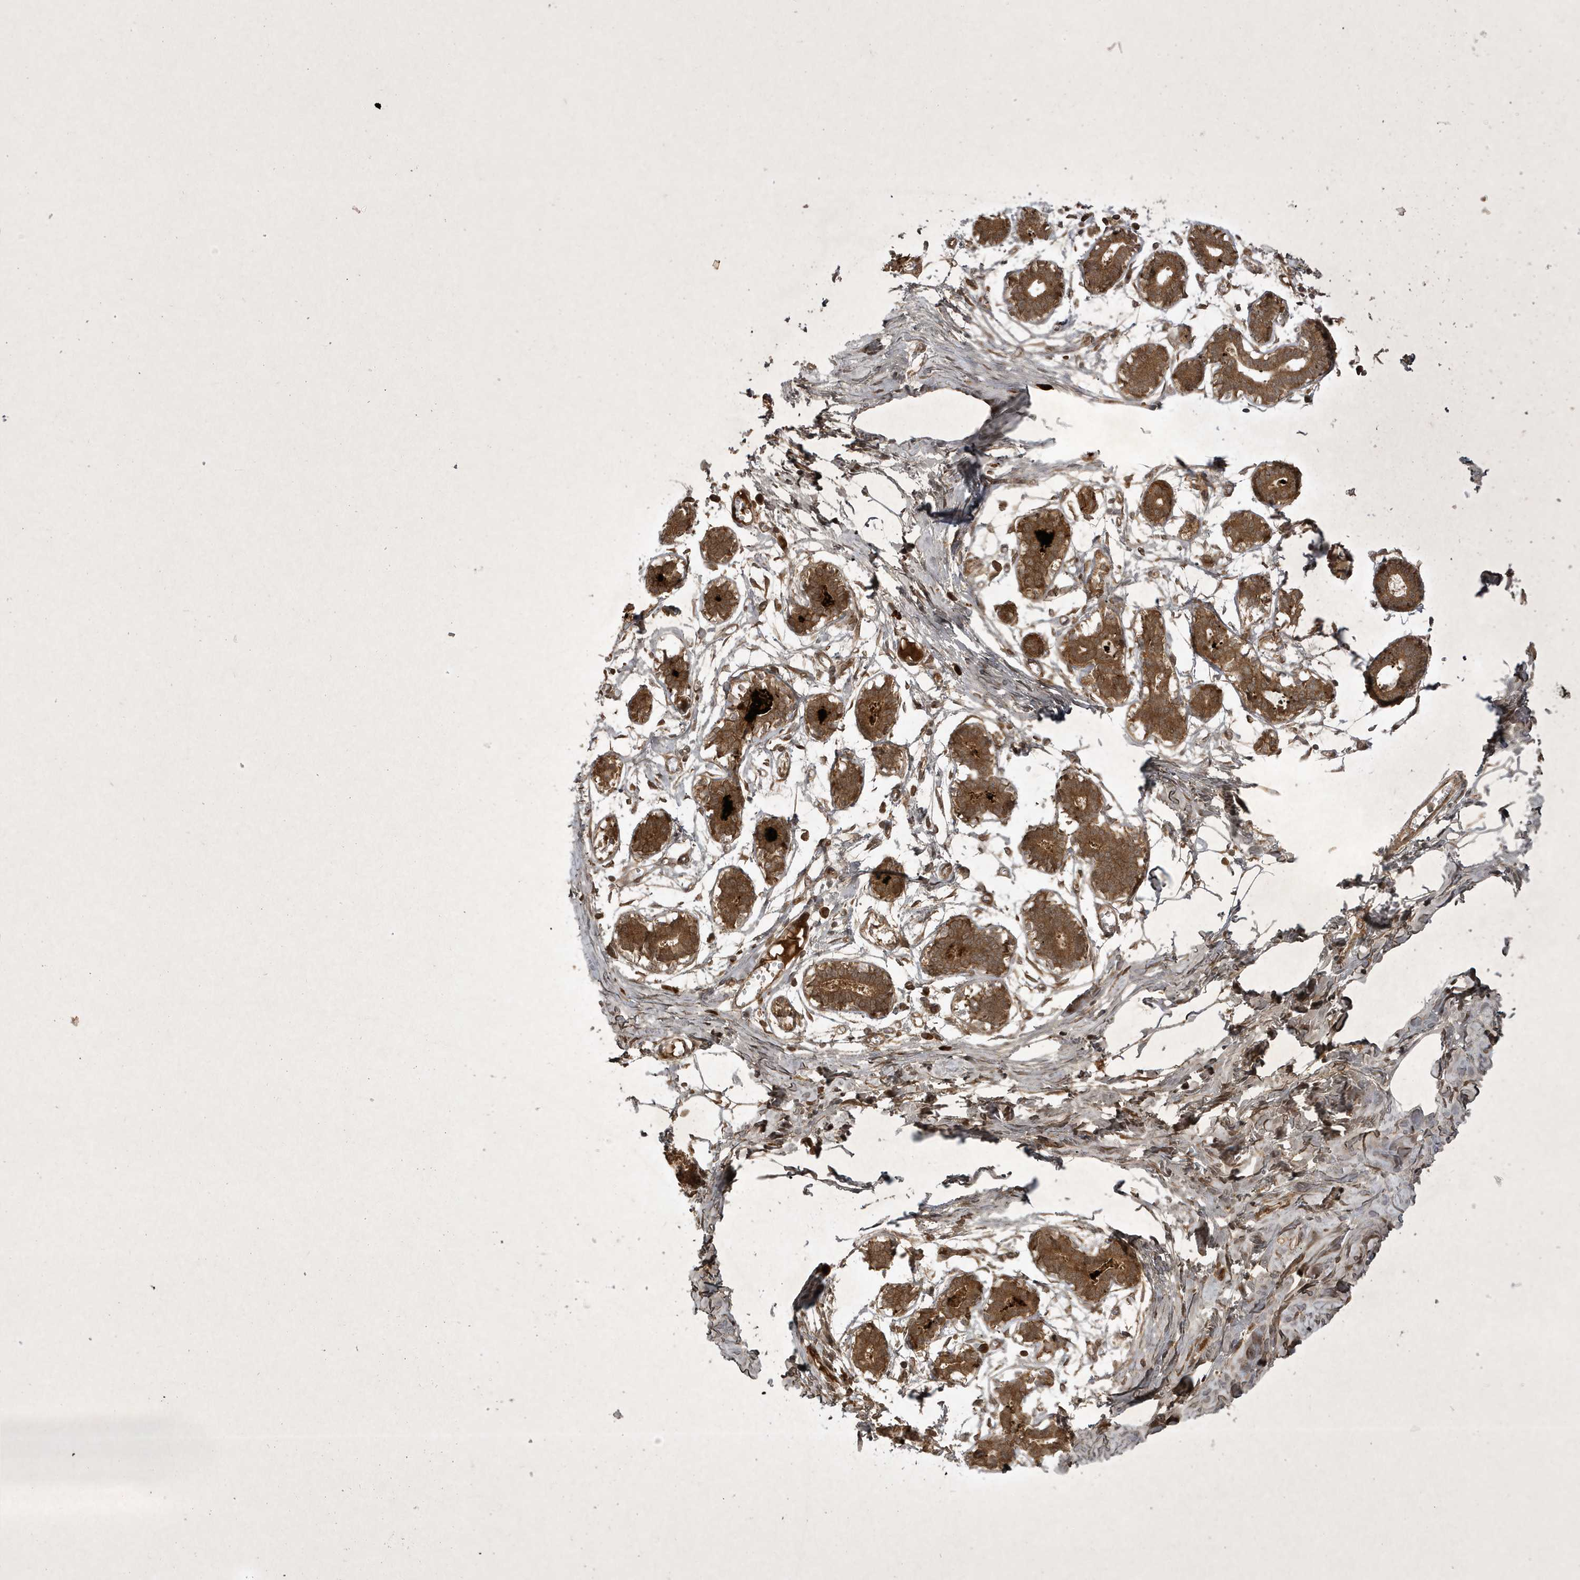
{"staining": {"intensity": "weak", "quantity": "<25%", "location": "cytoplasmic/membranous"}, "tissue": "breast", "cell_type": "Adipocytes", "image_type": "normal", "snomed": [{"axis": "morphology", "description": "Normal tissue, NOS"}, {"axis": "topography", "description": "Breast"}], "caption": "DAB immunohistochemical staining of unremarkable human breast displays no significant expression in adipocytes. Nuclei are stained in blue.", "gene": "FAM83C", "patient": {"sex": "female", "age": 27}}